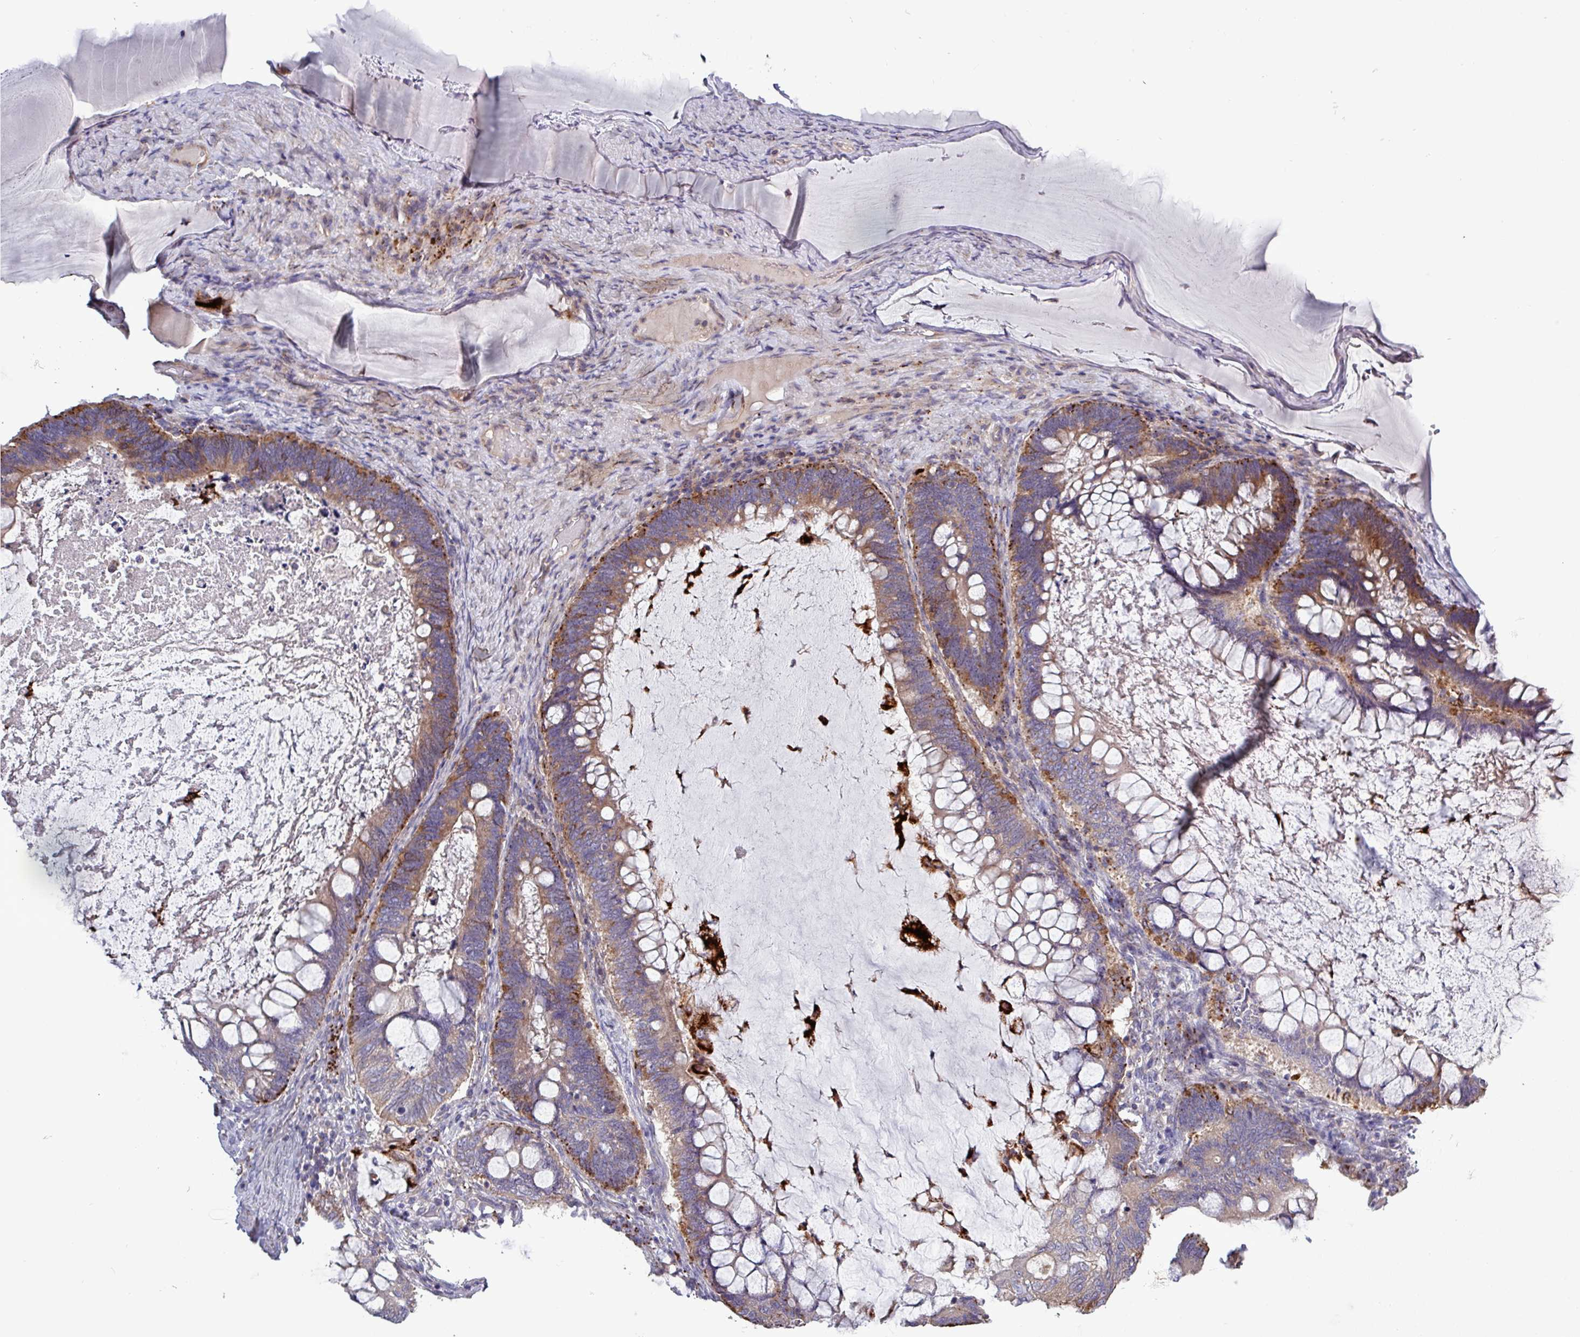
{"staining": {"intensity": "moderate", "quantity": "25%-75%", "location": "cytoplasmic/membranous"}, "tissue": "ovarian cancer", "cell_type": "Tumor cells", "image_type": "cancer", "snomed": [{"axis": "morphology", "description": "Cystadenocarcinoma, mucinous, NOS"}, {"axis": "topography", "description": "Ovary"}], "caption": "The photomicrograph shows immunohistochemical staining of ovarian mucinous cystadenocarcinoma. There is moderate cytoplasmic/membranous staining is identified in approximately 25%-75% of tumor cells.", "gene": "PLIN2", "patient": {"sex": "female", "age": 61}}